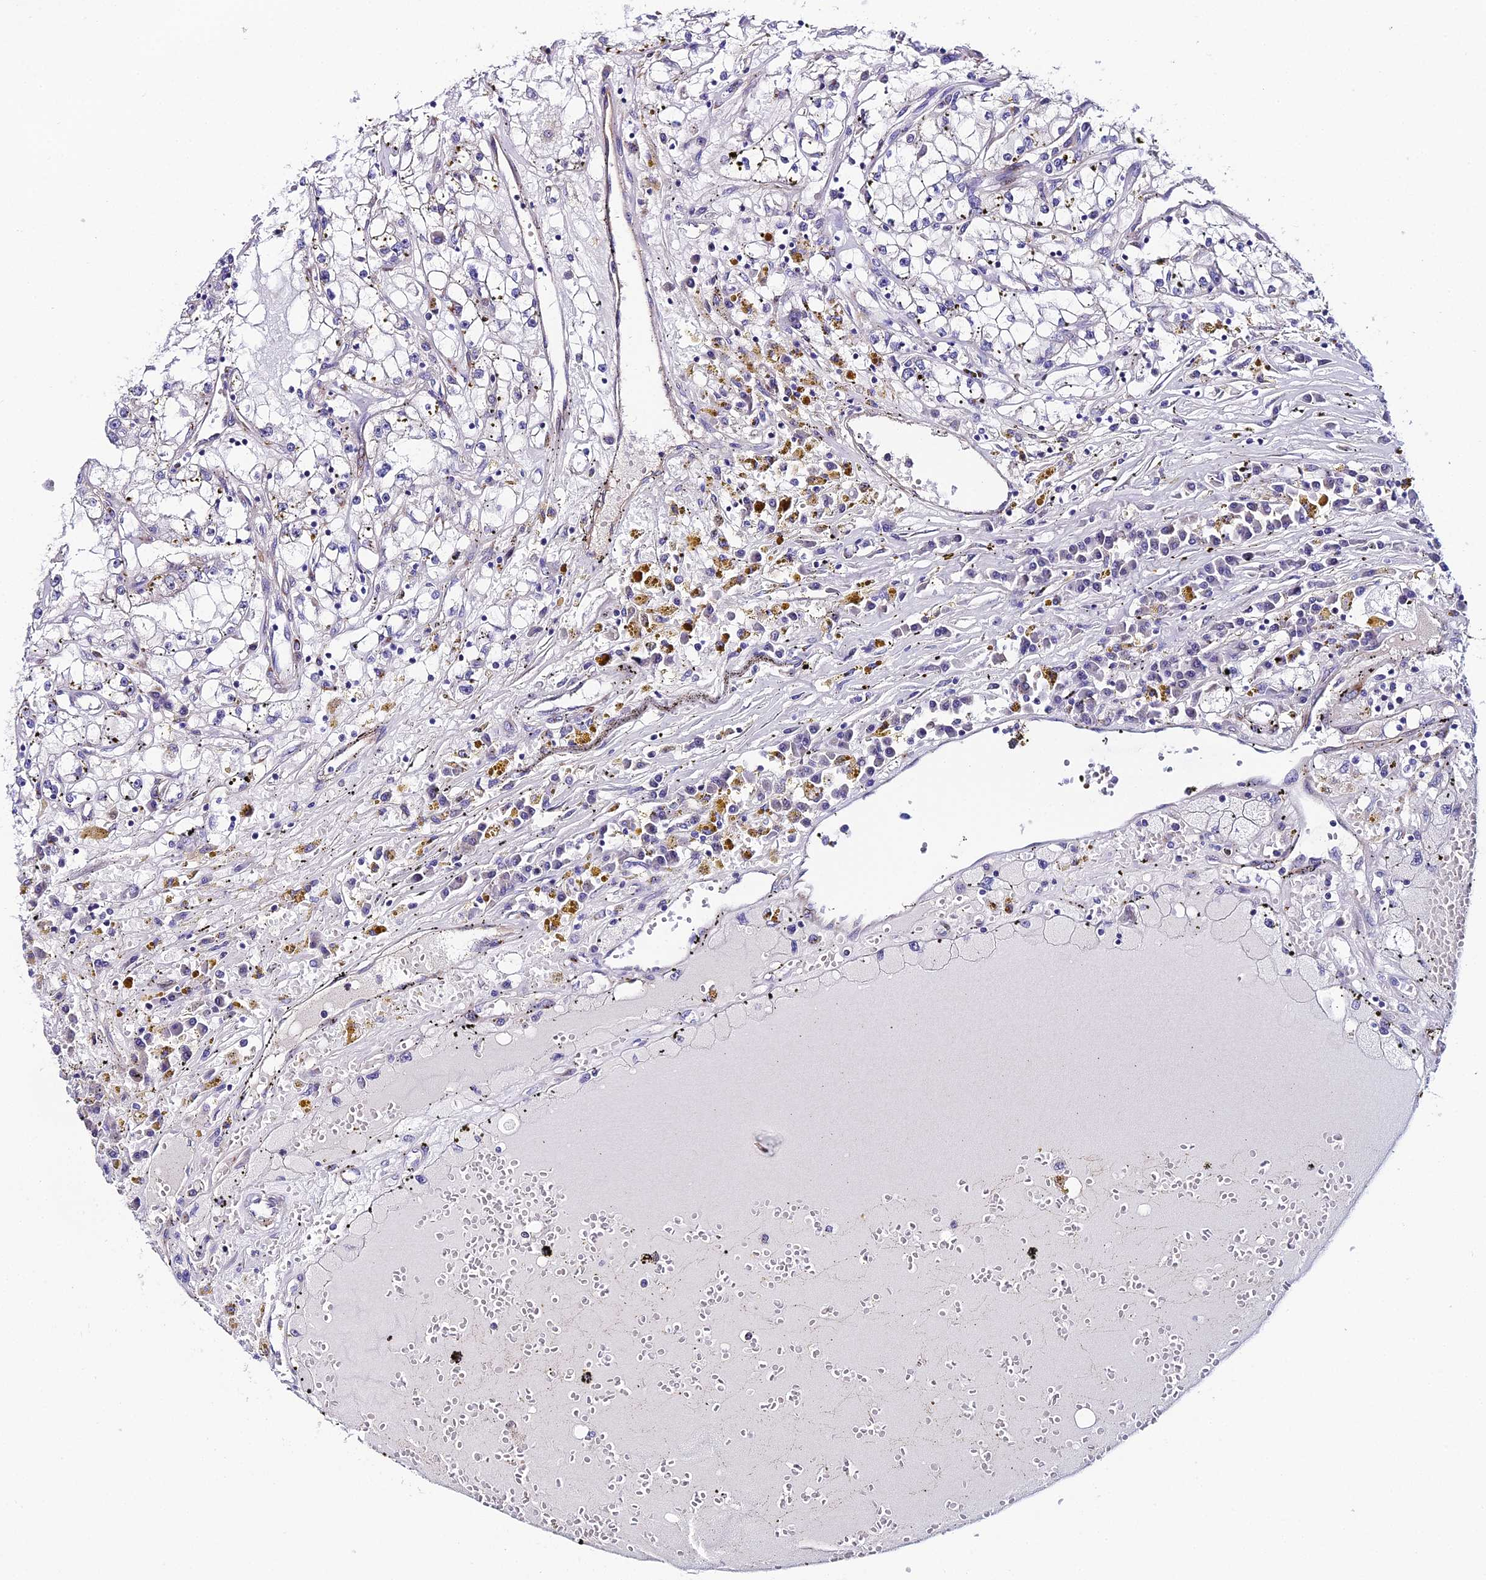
{"staining": {"intensity": "negative", "quantity": "none", "location": "none"}, "tissue": "renal cancer", "cell_type": "Tumor cells", "image_type": "cancer", "snomed": [{"axis": "morphology", "description": "Adenocarcinoma, NOS"}, {"axis": "topography", "description": "Kidney"}], "caption": "Human renal cancer (adenocarcinoma) stained for a protein using IHC displays no staining in tumor cells.", "gene": "SYT15", "patient": {"sex": "male", "age": 56}}